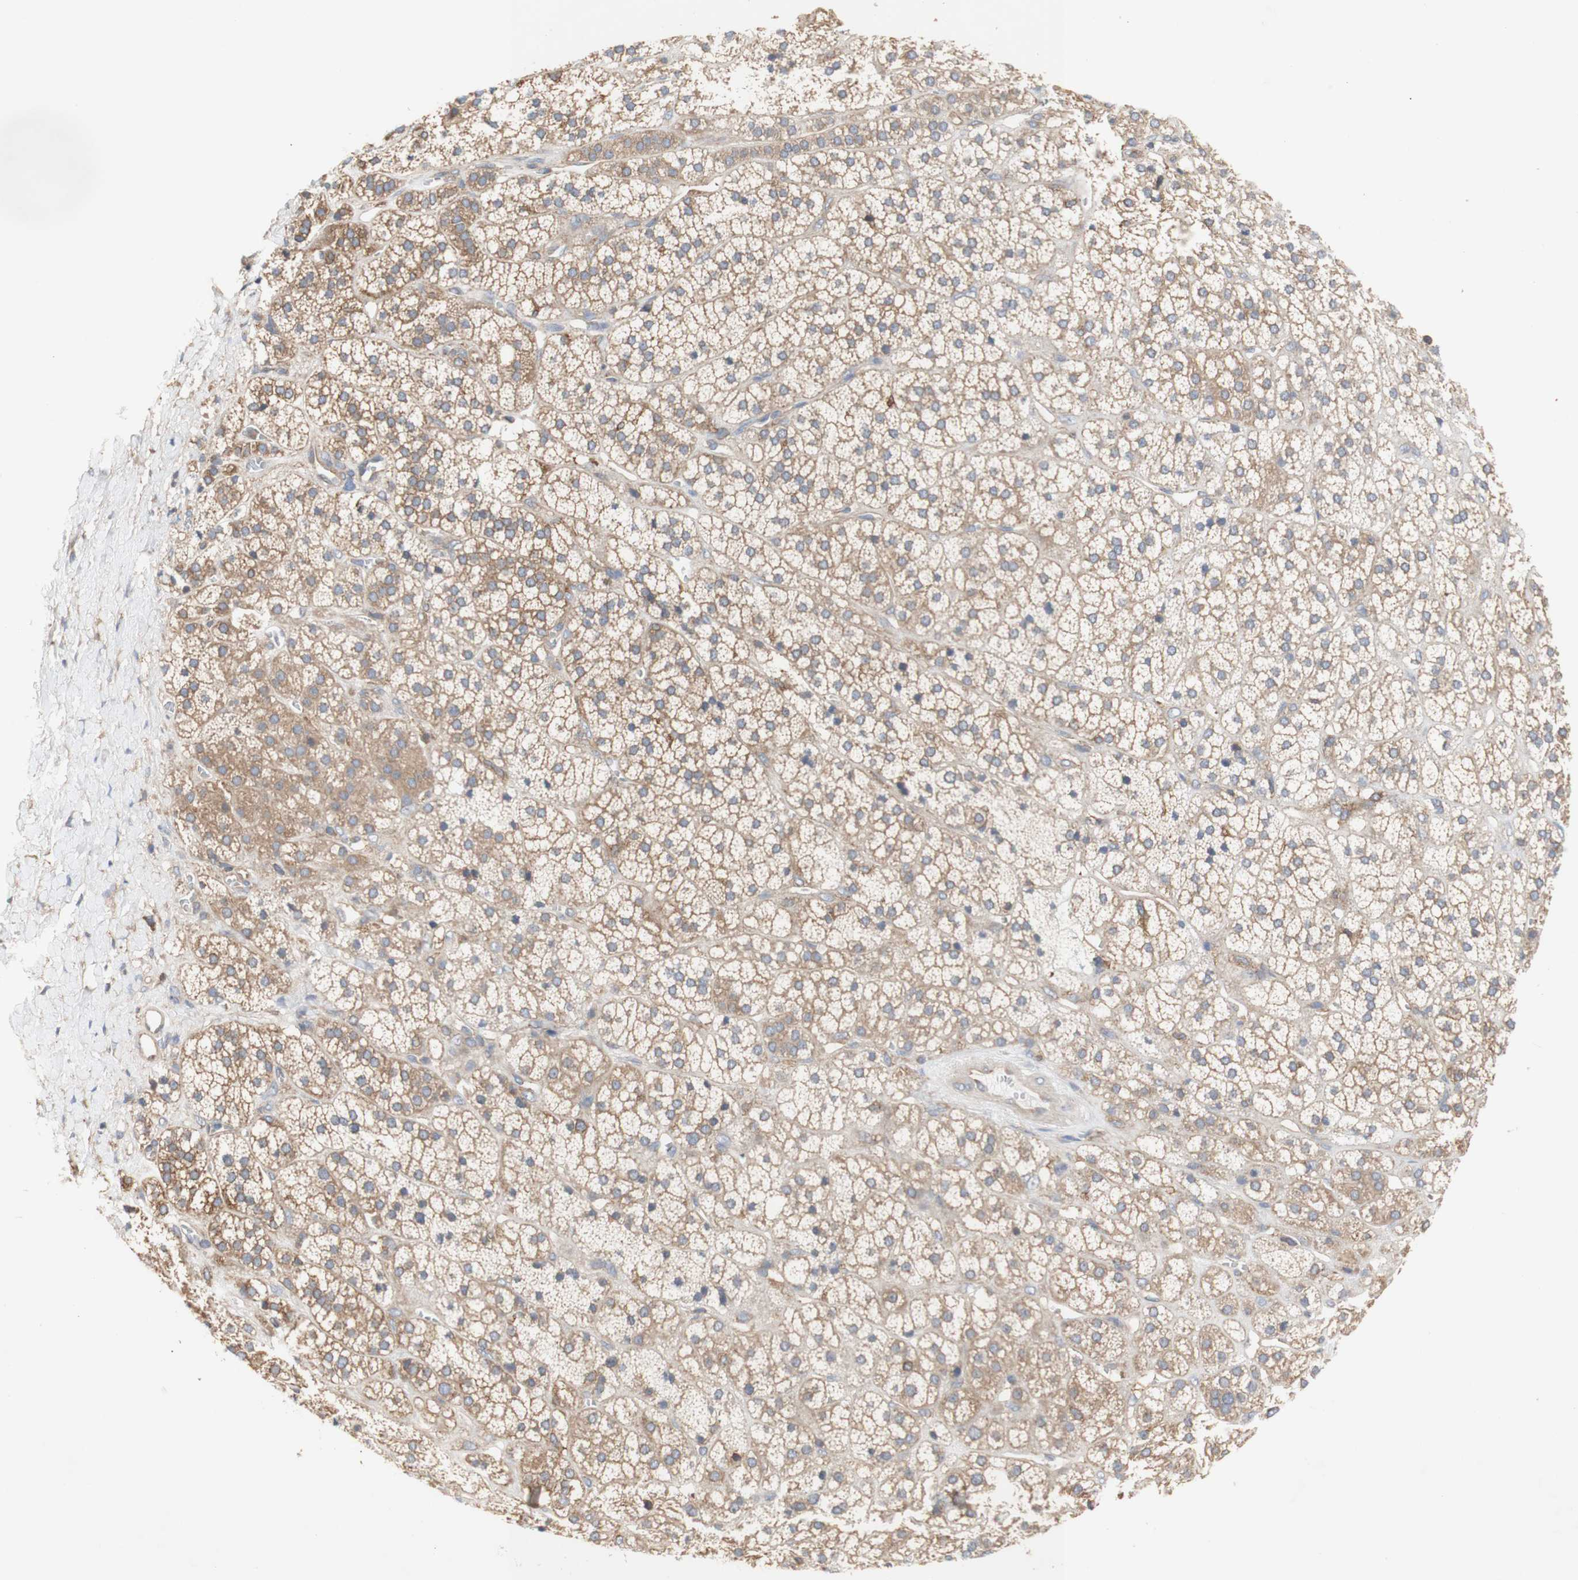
{"staining": {"intensity": "moderate", "quantity": ">75%", "location": "cytoplasmic/membranous"}, "tissue": "adrenal gland", "cell_type": "Glandular cells", "image_type": "normal", "snomed": [{"axis": "morphology", "description": "Normal tissue, NOS"}, {"axis": "topography", "description": "Adrenal gland"}], "caption": "Immunohistochemistry (DAB (3,3'-diaminobenzidine)) staining of normal adrenal gland reveals moderate cytoplasmic/membranous protein expression in approximately >75% of glandular cells.", "gene": "IKBKG", "patient": {"sex": "male", "age": 56}}